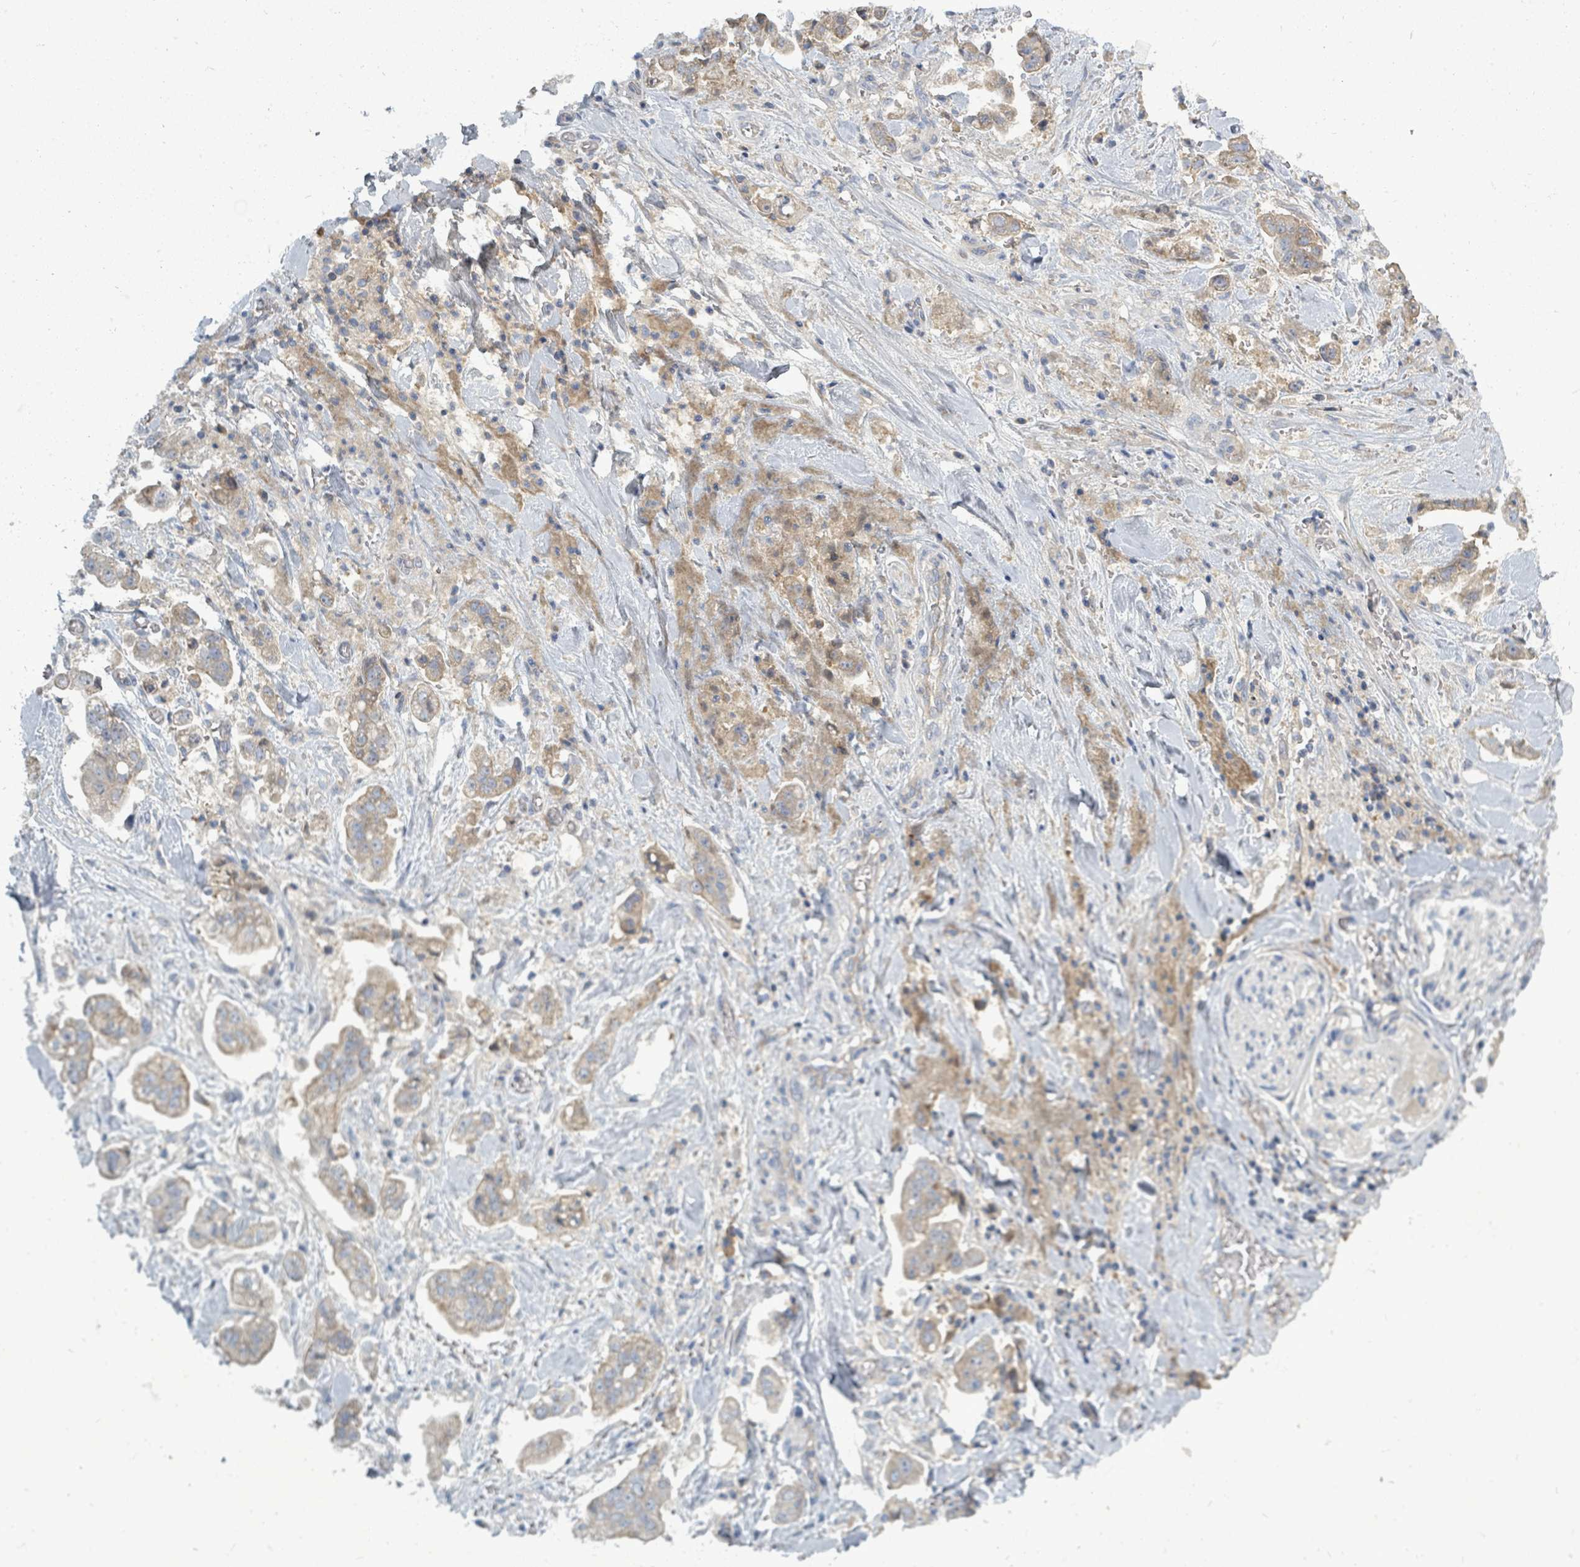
{"staining": {"intensity": "negative", "quantity": "none", "location": "none"}, "tissue": "stomach cancer", "cell_type": "Tumor cells", "image_type": "cancer", "snomed": [{"axis": "morphology", "description": "Adenocarcinoma, NOS"}, {"axis": "topography", "description": "Stomach"}], "caption": "An image of stomach cancer stained for a protein exhibits no brown staining in tumor cells.", "gene": "SLC25A23", "patient": {"sex": "male", "age": 62}}